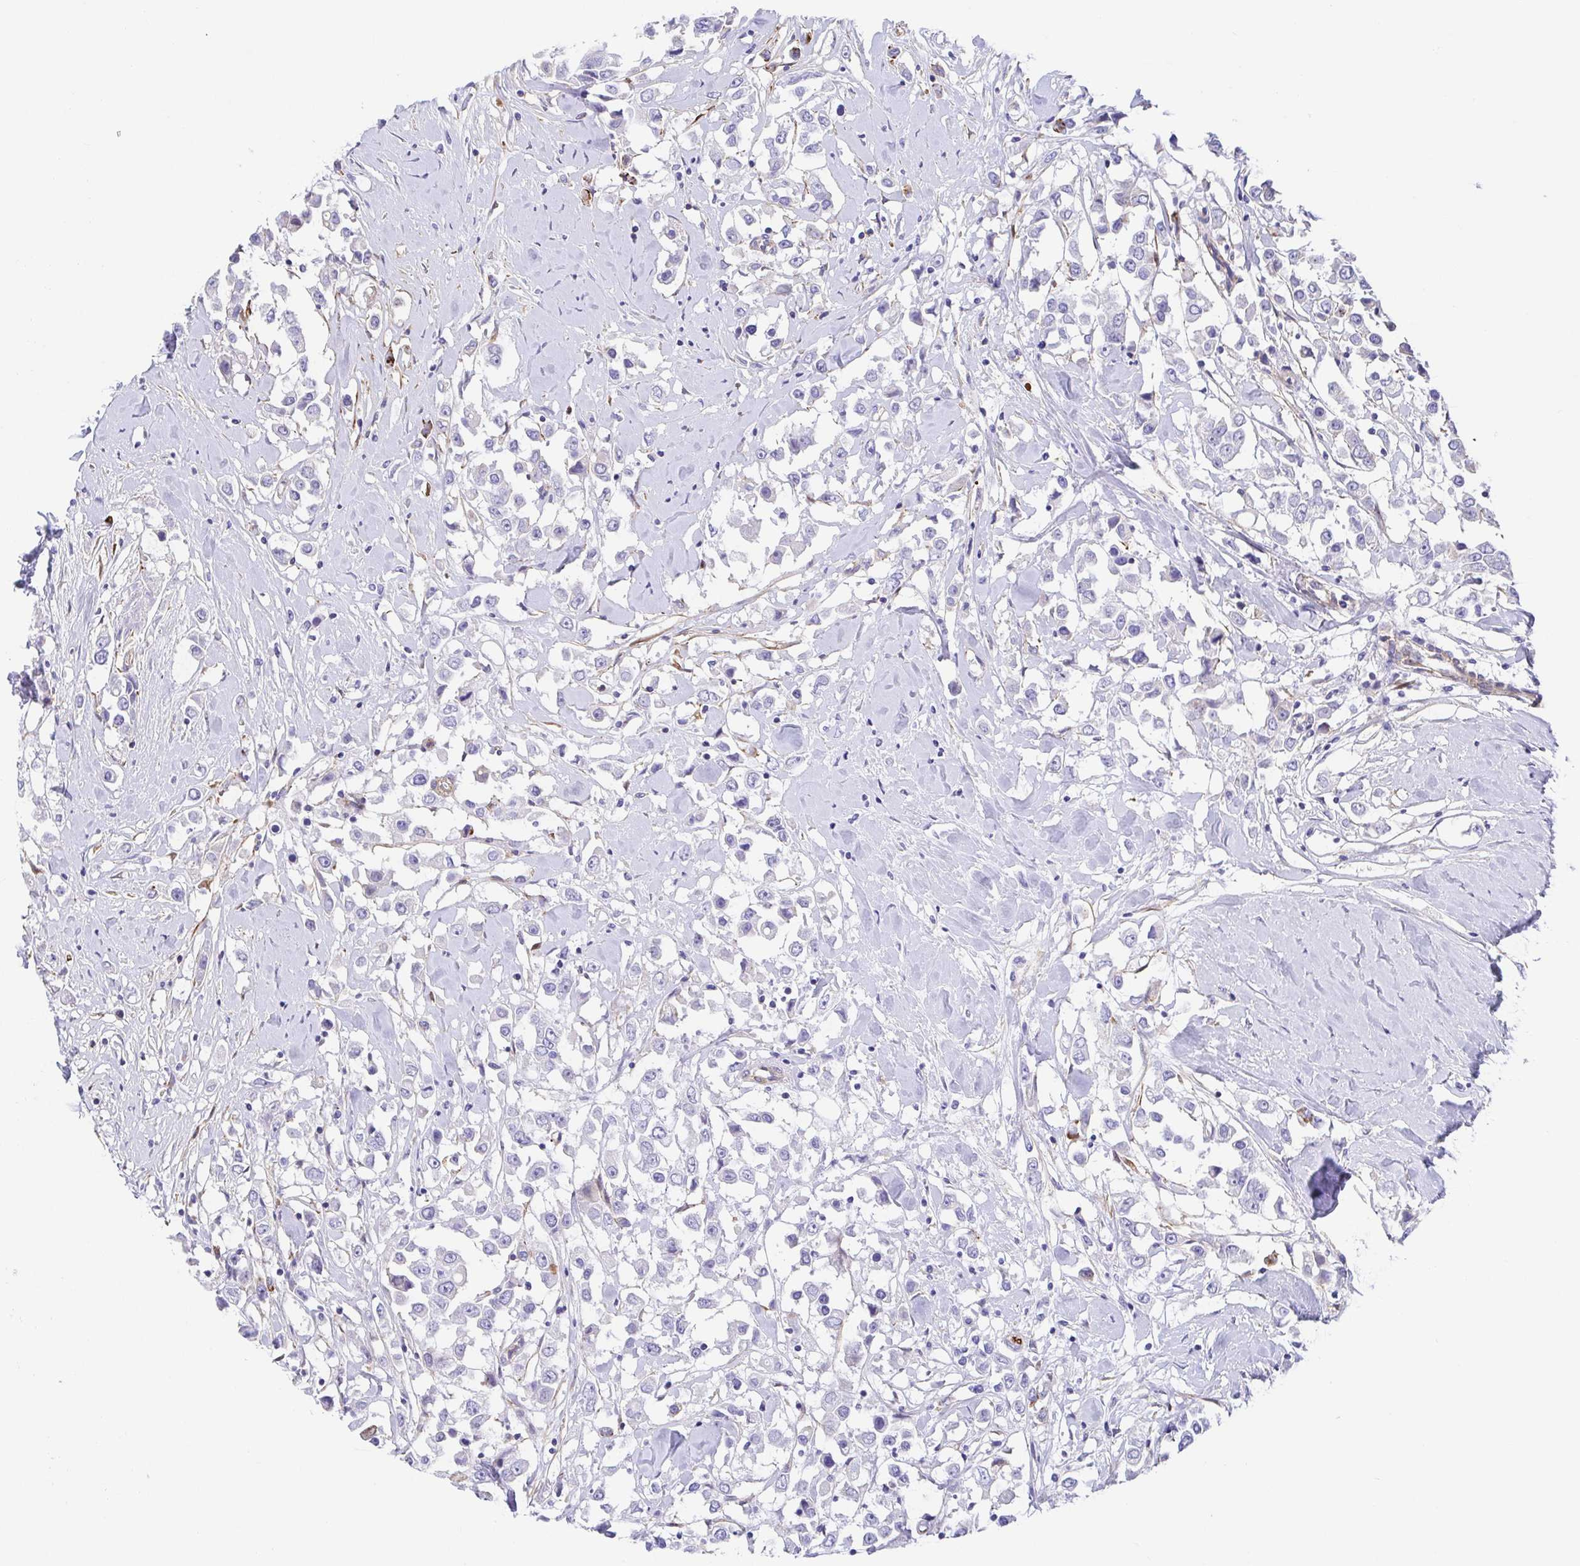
{"staining": {"intensity": "negative", "quantity": "none", "location": "none"}, "tissue": "breast cancer", "cell_type": "Tumor cells", "image_type": "cancer", "snomed": [{"axis": "morphology", "description": "Duct carcinoma"}, {"axis": "topography", "description": "Breast"}], "caption": "A micrograph of invasive ductal carcinoma (breast) stained for a protein demonstrates no brown staining in tumor cells.", "gene": "TRAM2", "patient": {"sex": "female", "age": 61}}